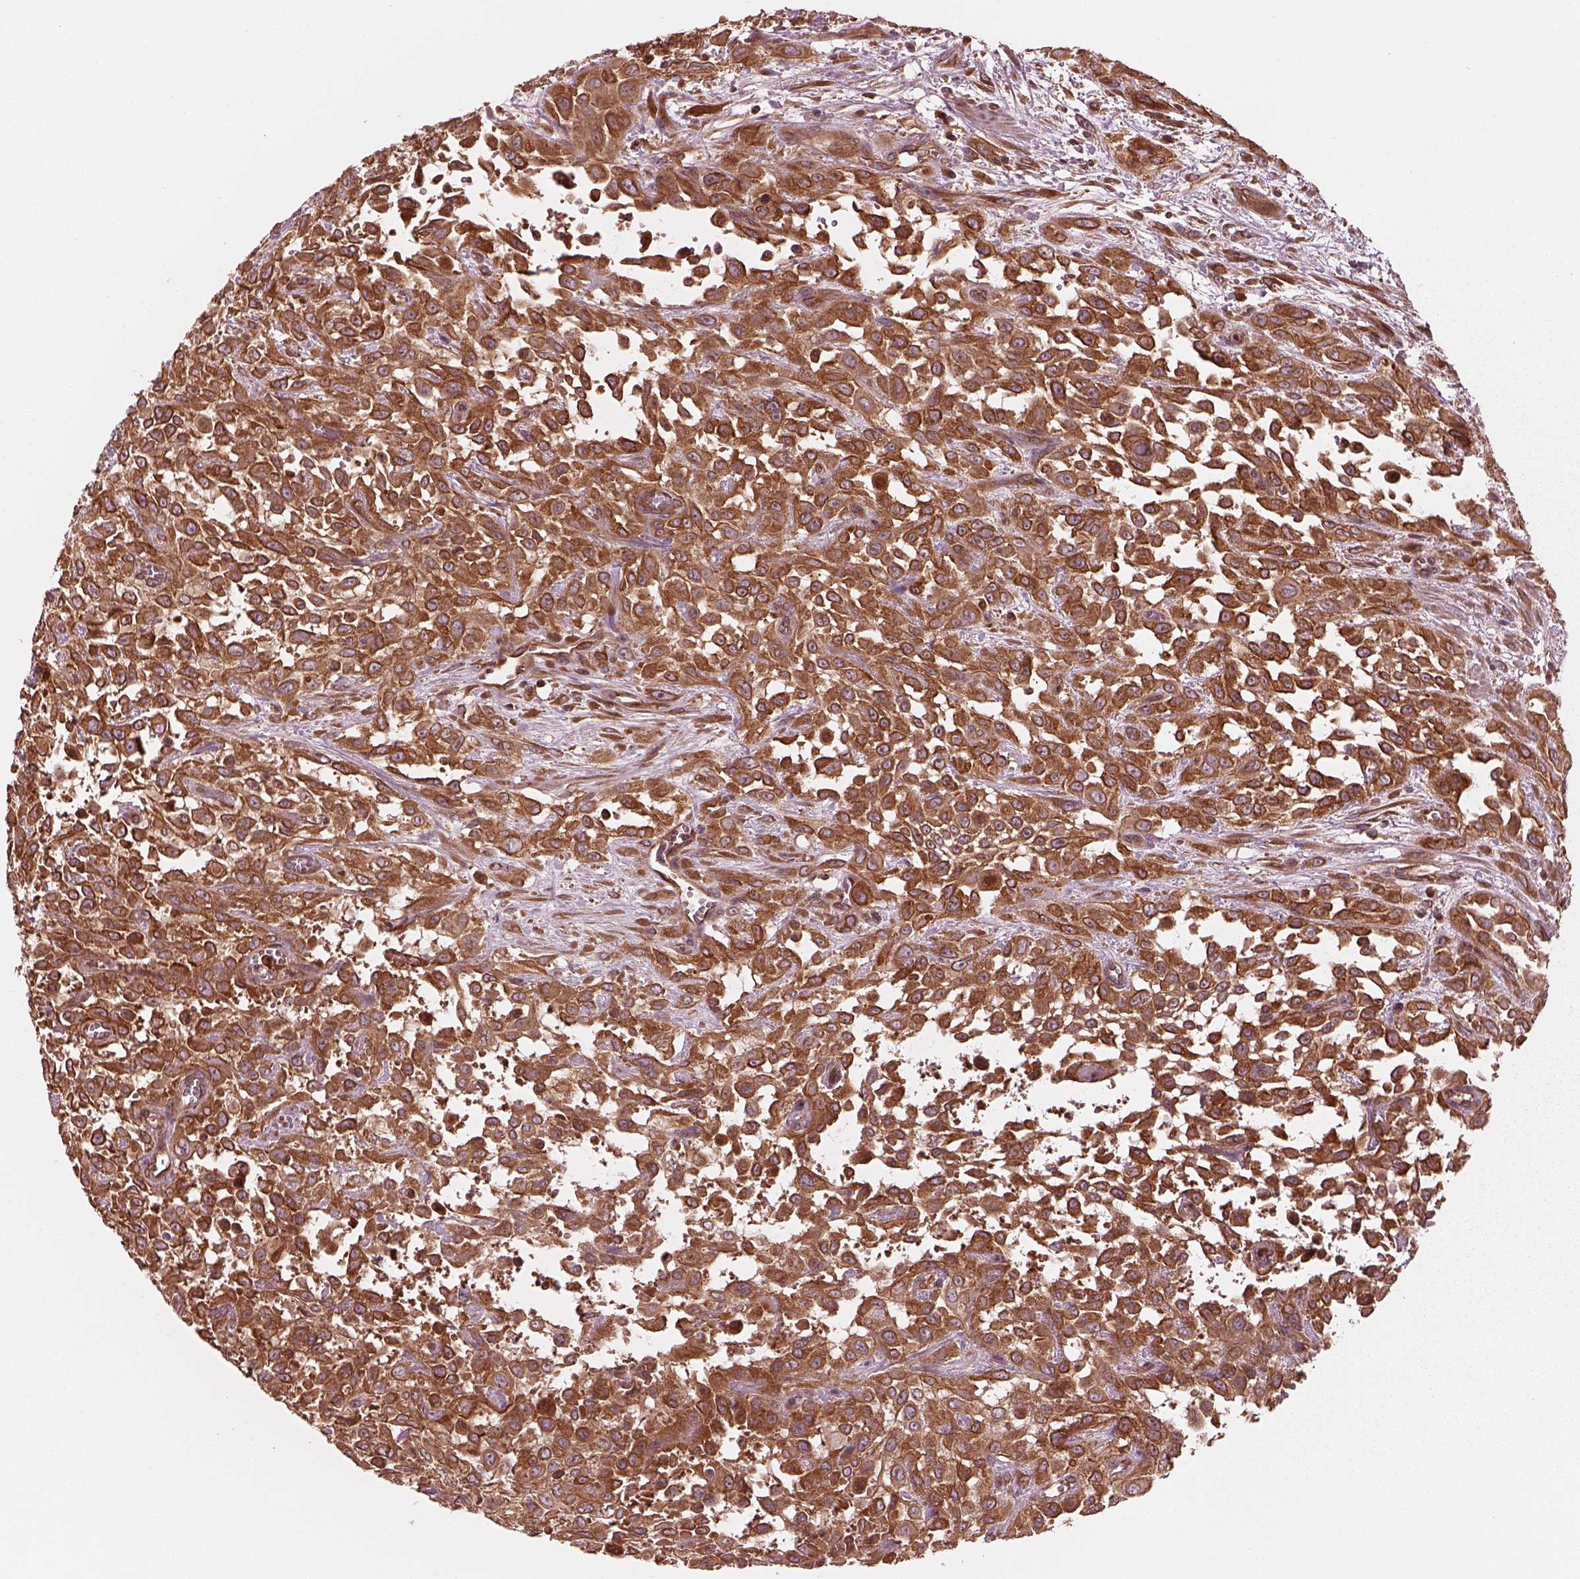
{"staining": {"intensity": "moderate", "quantity": ">75%", "location": "cytoplasmic/membranous"}, "tissue": "urothelial cancer", "cell_type": "Tumor cells", "image_type": "cancer", "snomed": [{"axis": "morphology", "description": "Urothelial carcinoma, High grade"}, {"axis": "topography", "description": "Urinary bladder"}], "caption": "Protein staining displays moderate cytoplasmic/membranous staining in approximately >75% of tumor cells in urothelial carcinoma (high-grade). (DAB (3,3'-diaminobenzidine) IHC with brightfield microscopy, high magnification).", "gene": "PIK3R2", "patient": {"sex": "male", "age": 57}}